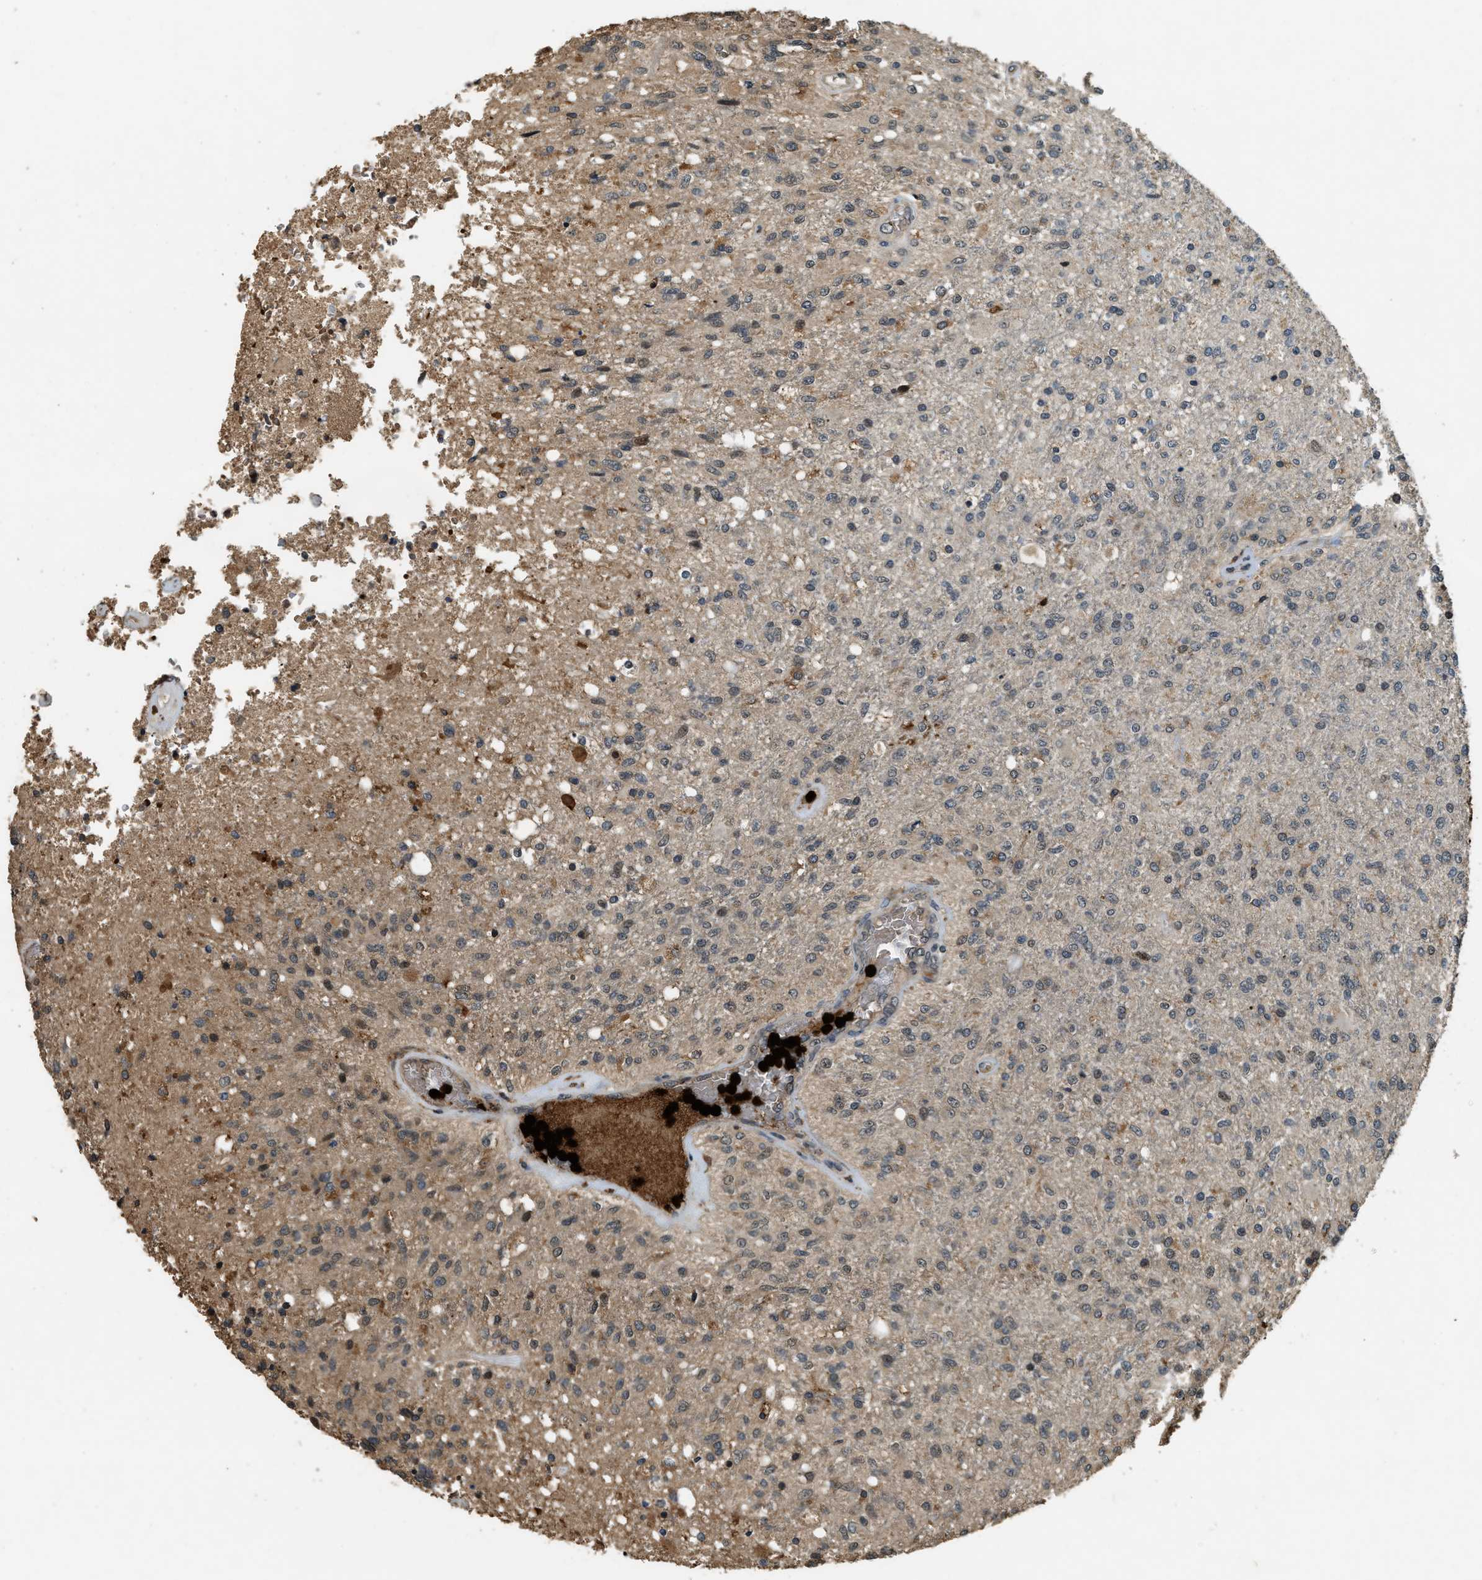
{"staining": {"intensity": "weak", "quantity": "<25%", "location": "cytoplasmic/membranous"}, "tissue": "glioma", "cell_type": "Tumor cells", "image_type": "cancer", "snomed": [{"axis": "morphology", "description": "Normal tissue, NOS"}, {"axis": "morphology", "description": "Glioma, malignant, High grade"}, {"axis": "topography", "description": "Cerebral cortex"}], "caption": "This is an immunohistochemistry micrograph of malignant glioma (high-grade). There is no positivity in tumor cells.", "gene": "RNF141", "patient": {"sex": "male", "age": 77}}